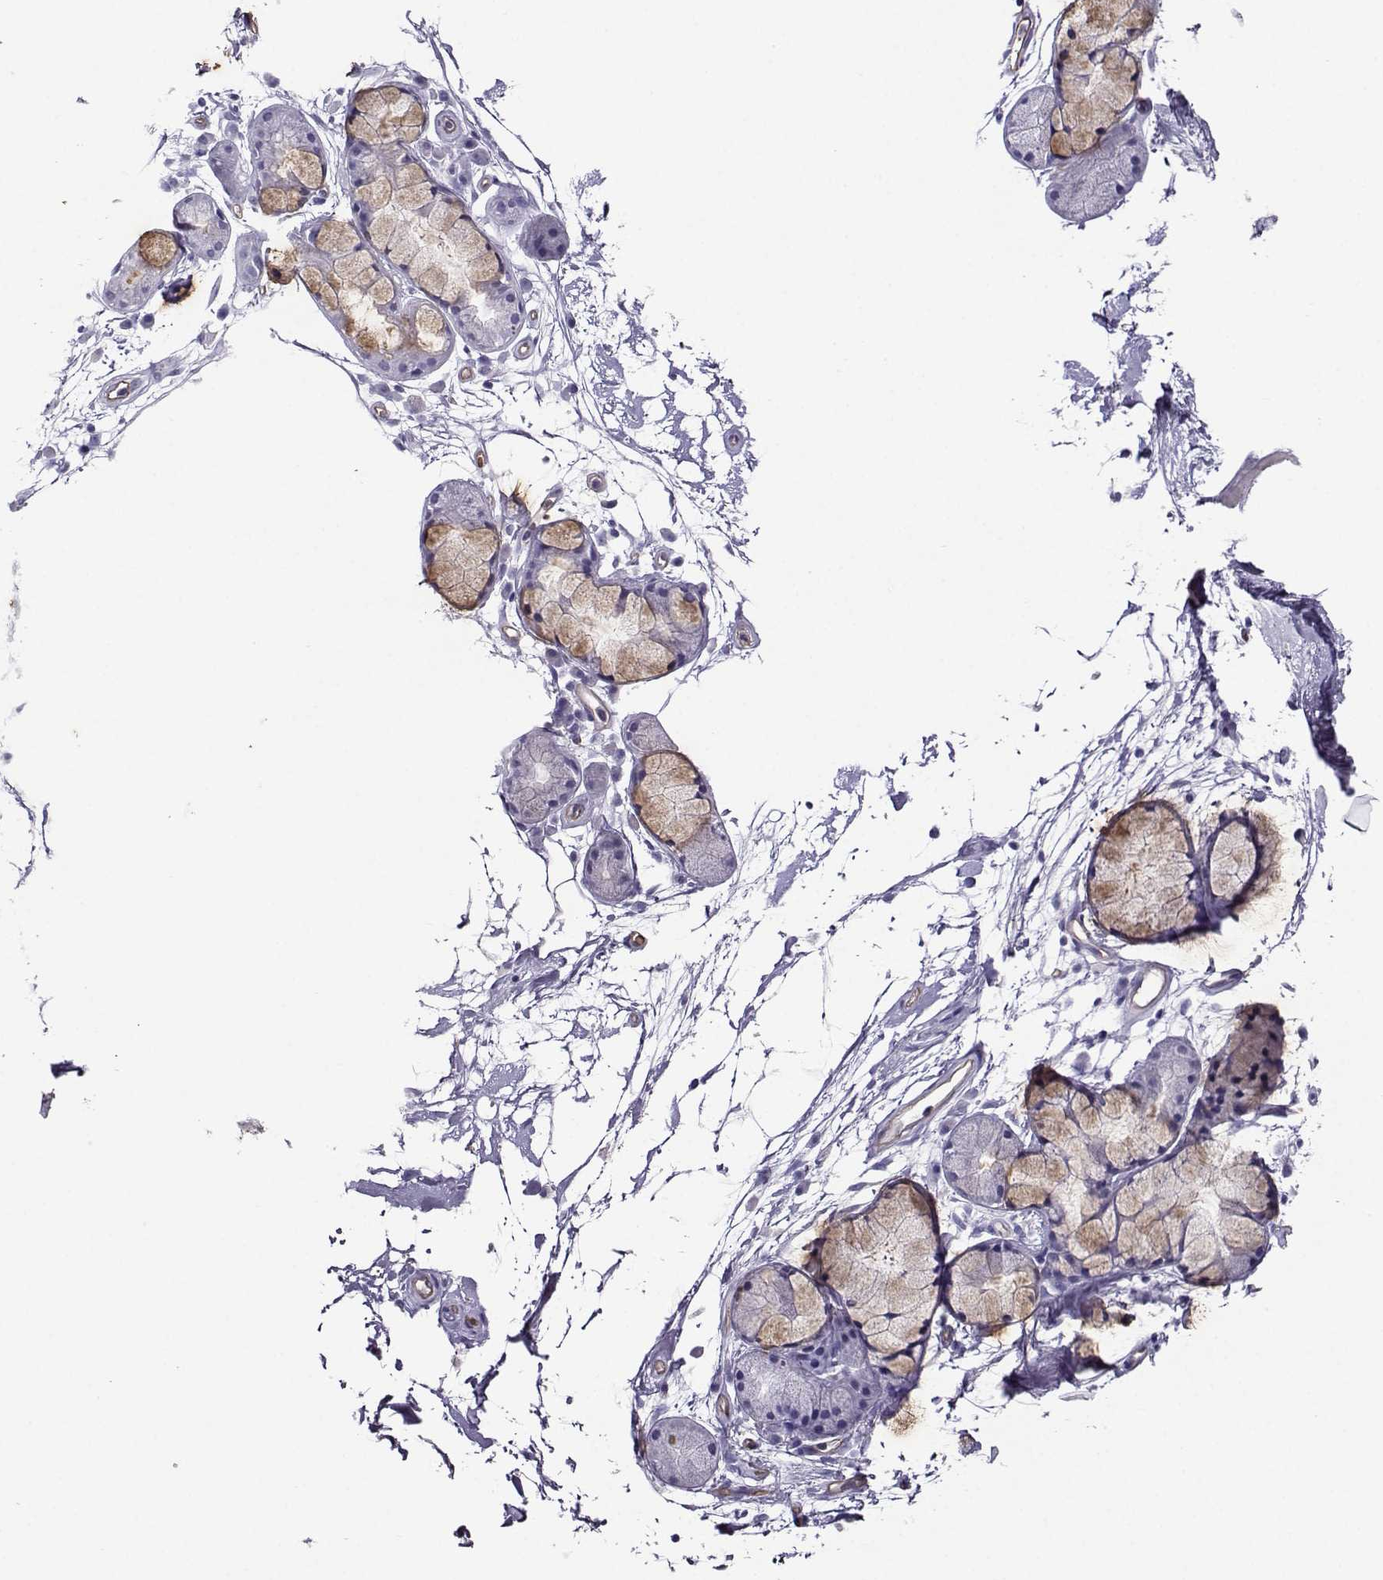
{"staining": {"intensity": "negative", "quantity": "none", "location": "none"}, "tissue": "soft tissue", "cell_type": "Chondrocytes", "image_type": "normal", "snomed": [{"axis": "morphology", "description": "Normal tissue, NOS"}, {"axis": "morphology", "description": "Squamous cell carcinoma, NOS"}, {"axis": "topography", "description": "Cartilage tissue"}, {"axis": "topography", "description": "Lung"}], "caption": "Photomicrograph shows no significant protein expression in chondrocytes of benign soft tissue. Nuclei are stained in blue.", "gene": "CLUL1", "patient": {"sex": "male", "age": 66}}